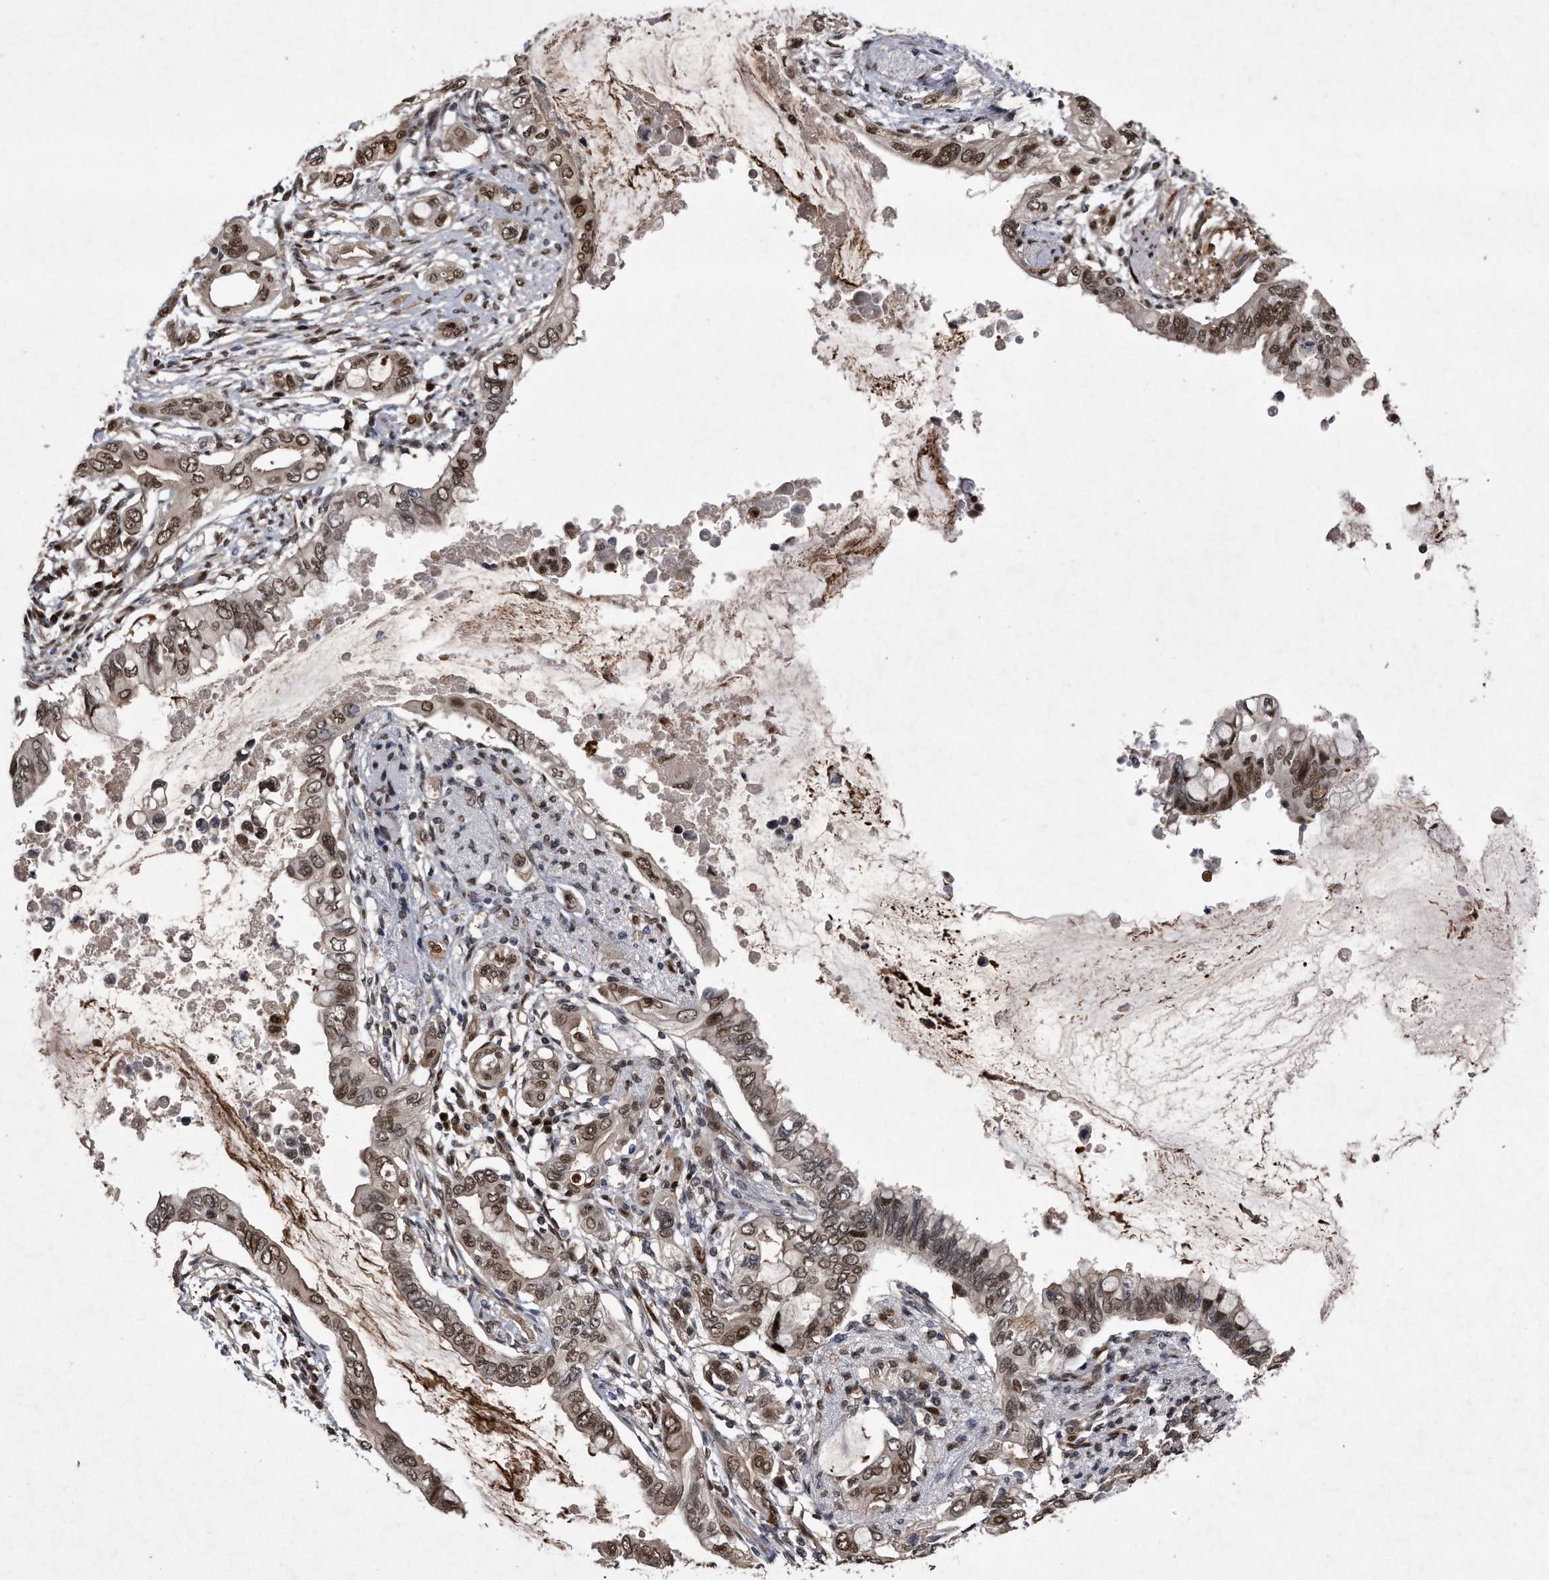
{"staining": {"intensity": "moderate", "quantity": ">75%", "location": "nuclear"}, "tissue": "pancreatic cancer", "cell_type": "Tumor cells", "image_type": "cancer", "snomed": [{"axis": "morphology", "description": "Adenocarcinoma, NOS"}, {"axis": "topography", "description": "Pancreas"}], "caption": "Human pancreatic cancer stained for a protein (brown) demonstrates moderate nuclear positive expression in approximately >75% of tumor cells.", "gene": "RAD23B", "patient": {"sex": "female", "age": 60}}